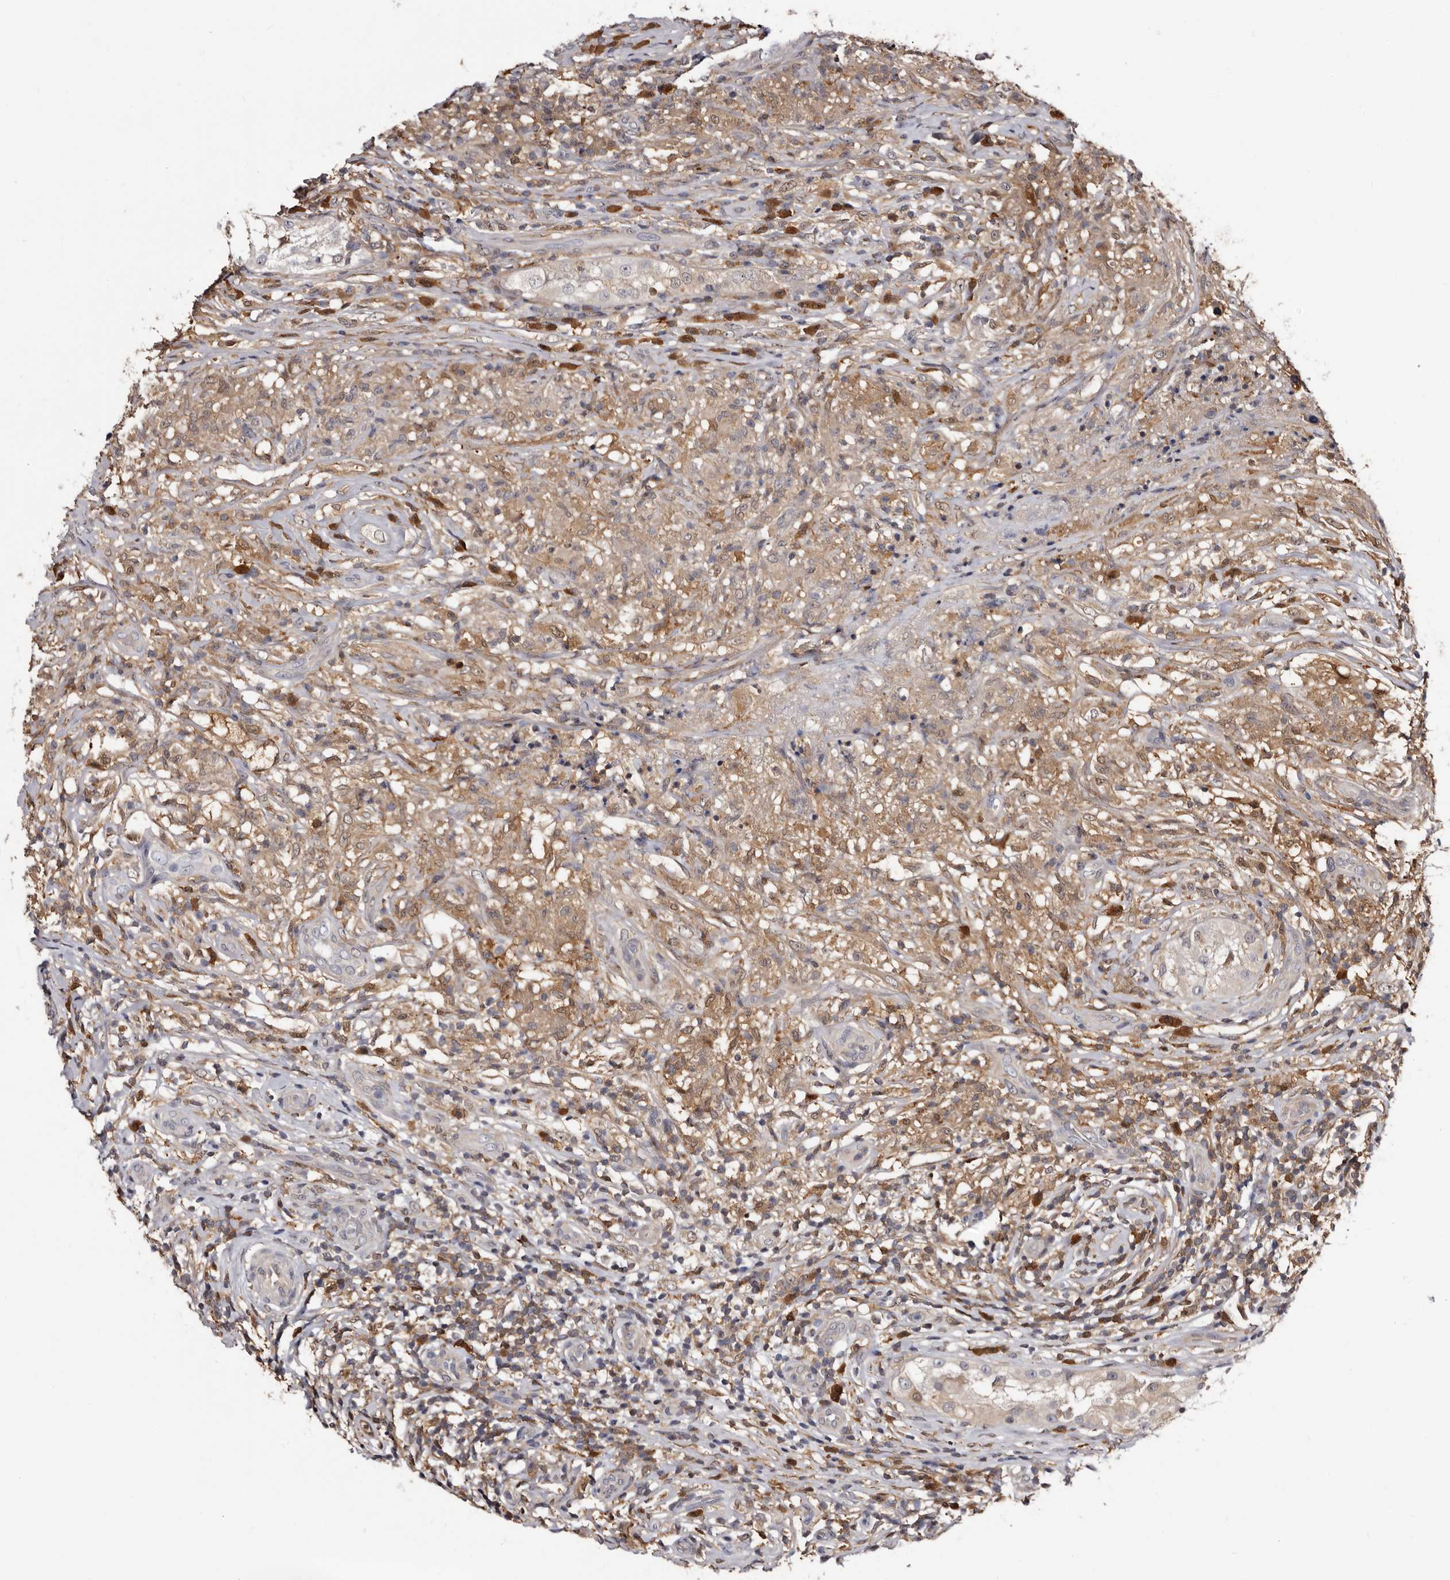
{"staining": {"intensity": "weak", "quantity": ">75%", "location": "cytoplasmic/membranous"}, "tissue": "testis cancer", "cell_type": "Tumor cells", "image_type": "cancer", "snomed": [{"axis": "morphology", "description": "Seminoma, NOS"}, {"axis": "topography", "description": "Testis"}], "caption": "This image shows testis seminoma stained with immunohistochemistry (IHC) to label a protein in brown. The cytoplasmic/membranous of tumor cells show weak positivity for the protein. Nuclei are counter-stained blue.", "gene": "DNPH1", "patient": {"sex": "male", "age": 49}}